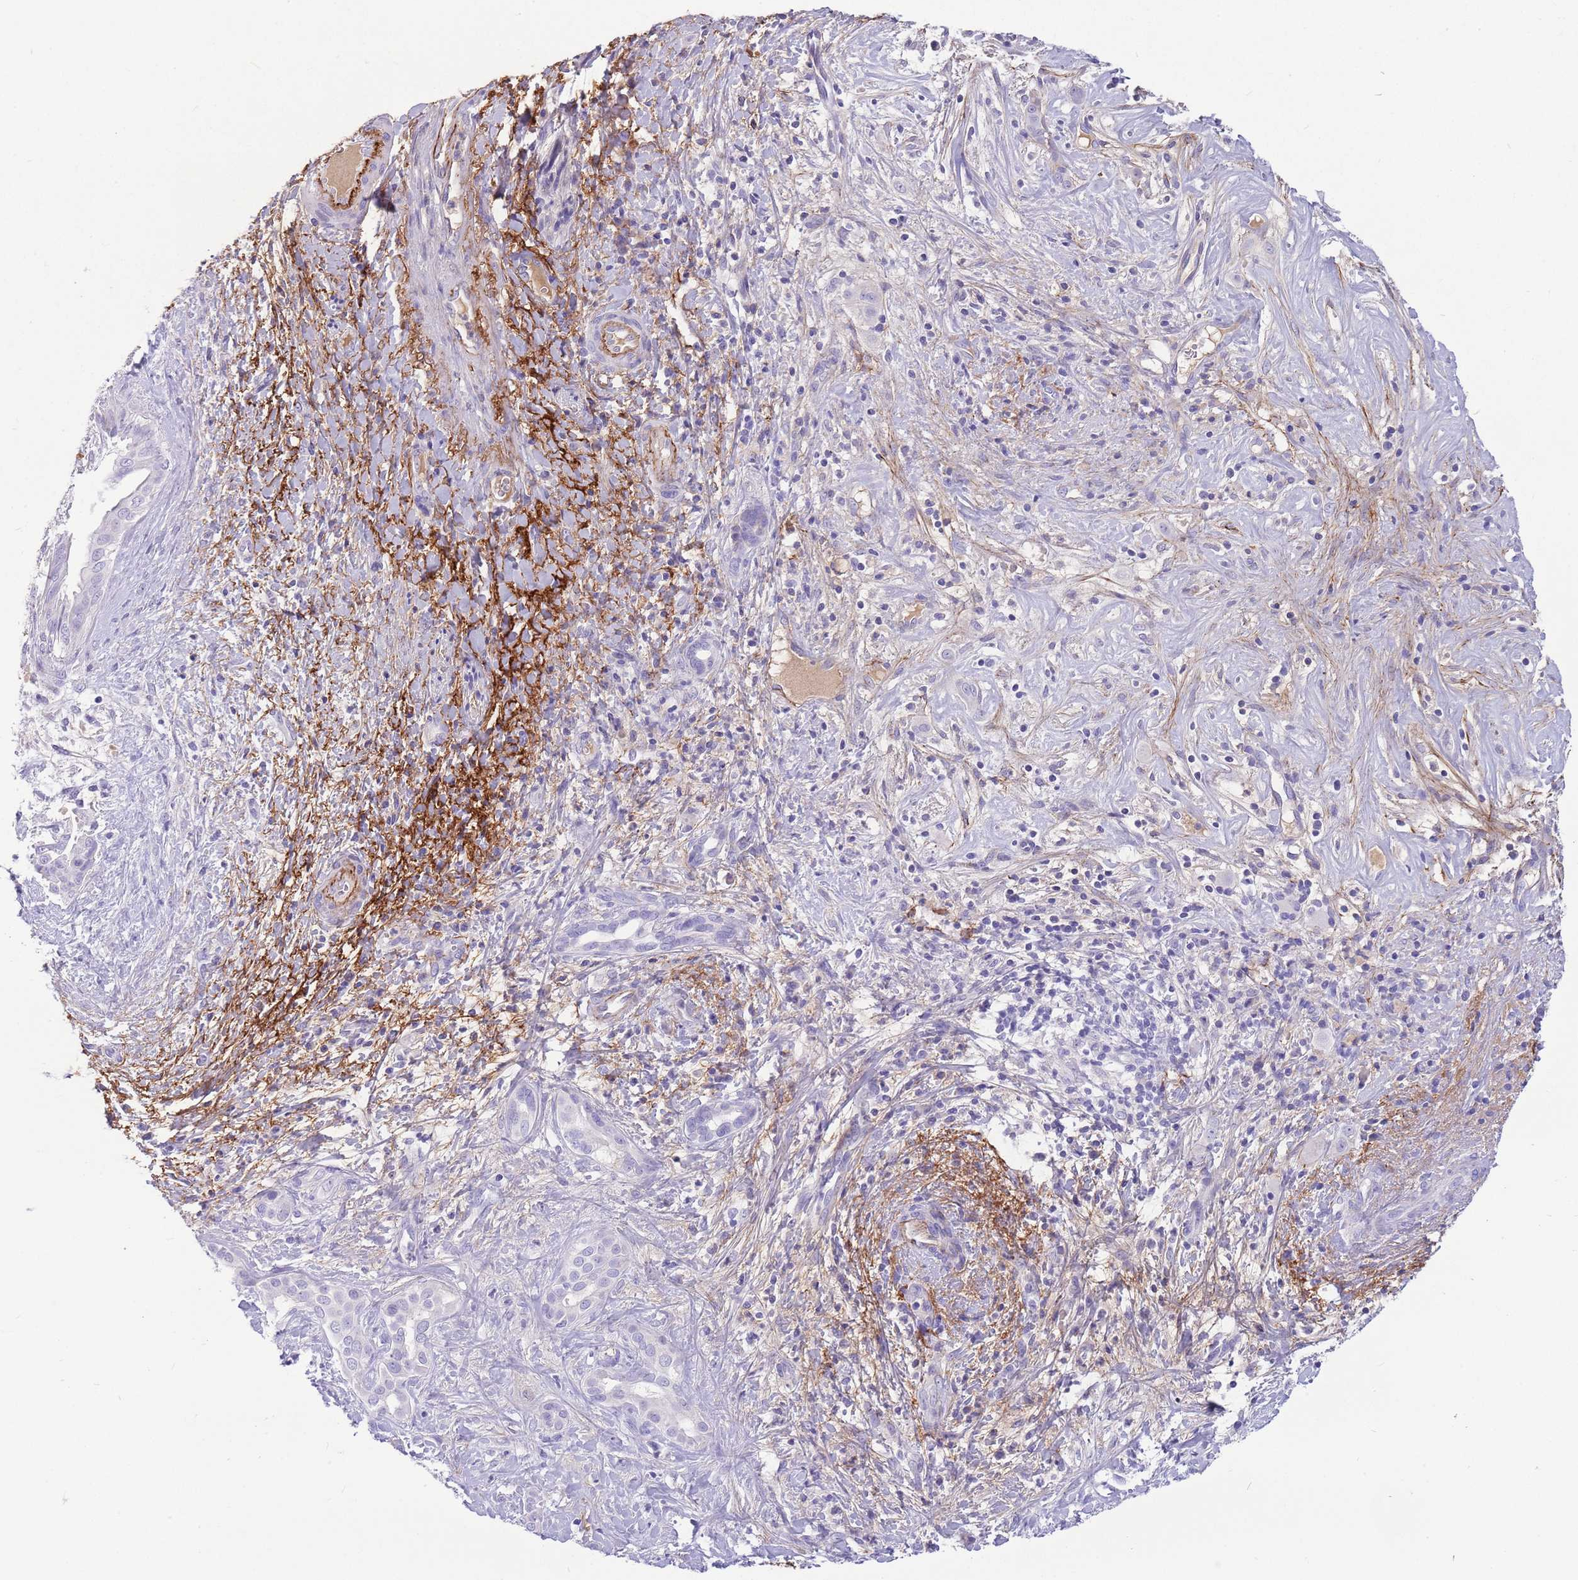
{"staining": {"intensity": "negative", "quantity": "none", "location": "none"}, "tissue": "liver cancer", "cell_type": "Tumor cells", "image_type": "cancer", "snomed": [{"axis": "morphology", "description": "Cholangiocarcinoma"}, {"axis": "topography", "description": "Liver"}], "caption": "The micrograph reveals no significant positivity in tumor cells of cholangiocarcinoma (liver). (DAB (3,3'-diaminobenzidine) immunohistochemistry (IHC) with hematoxylin counter stain).", "gene": "LEPROTL1", "patient": {"sex": "male", "age": 67}}